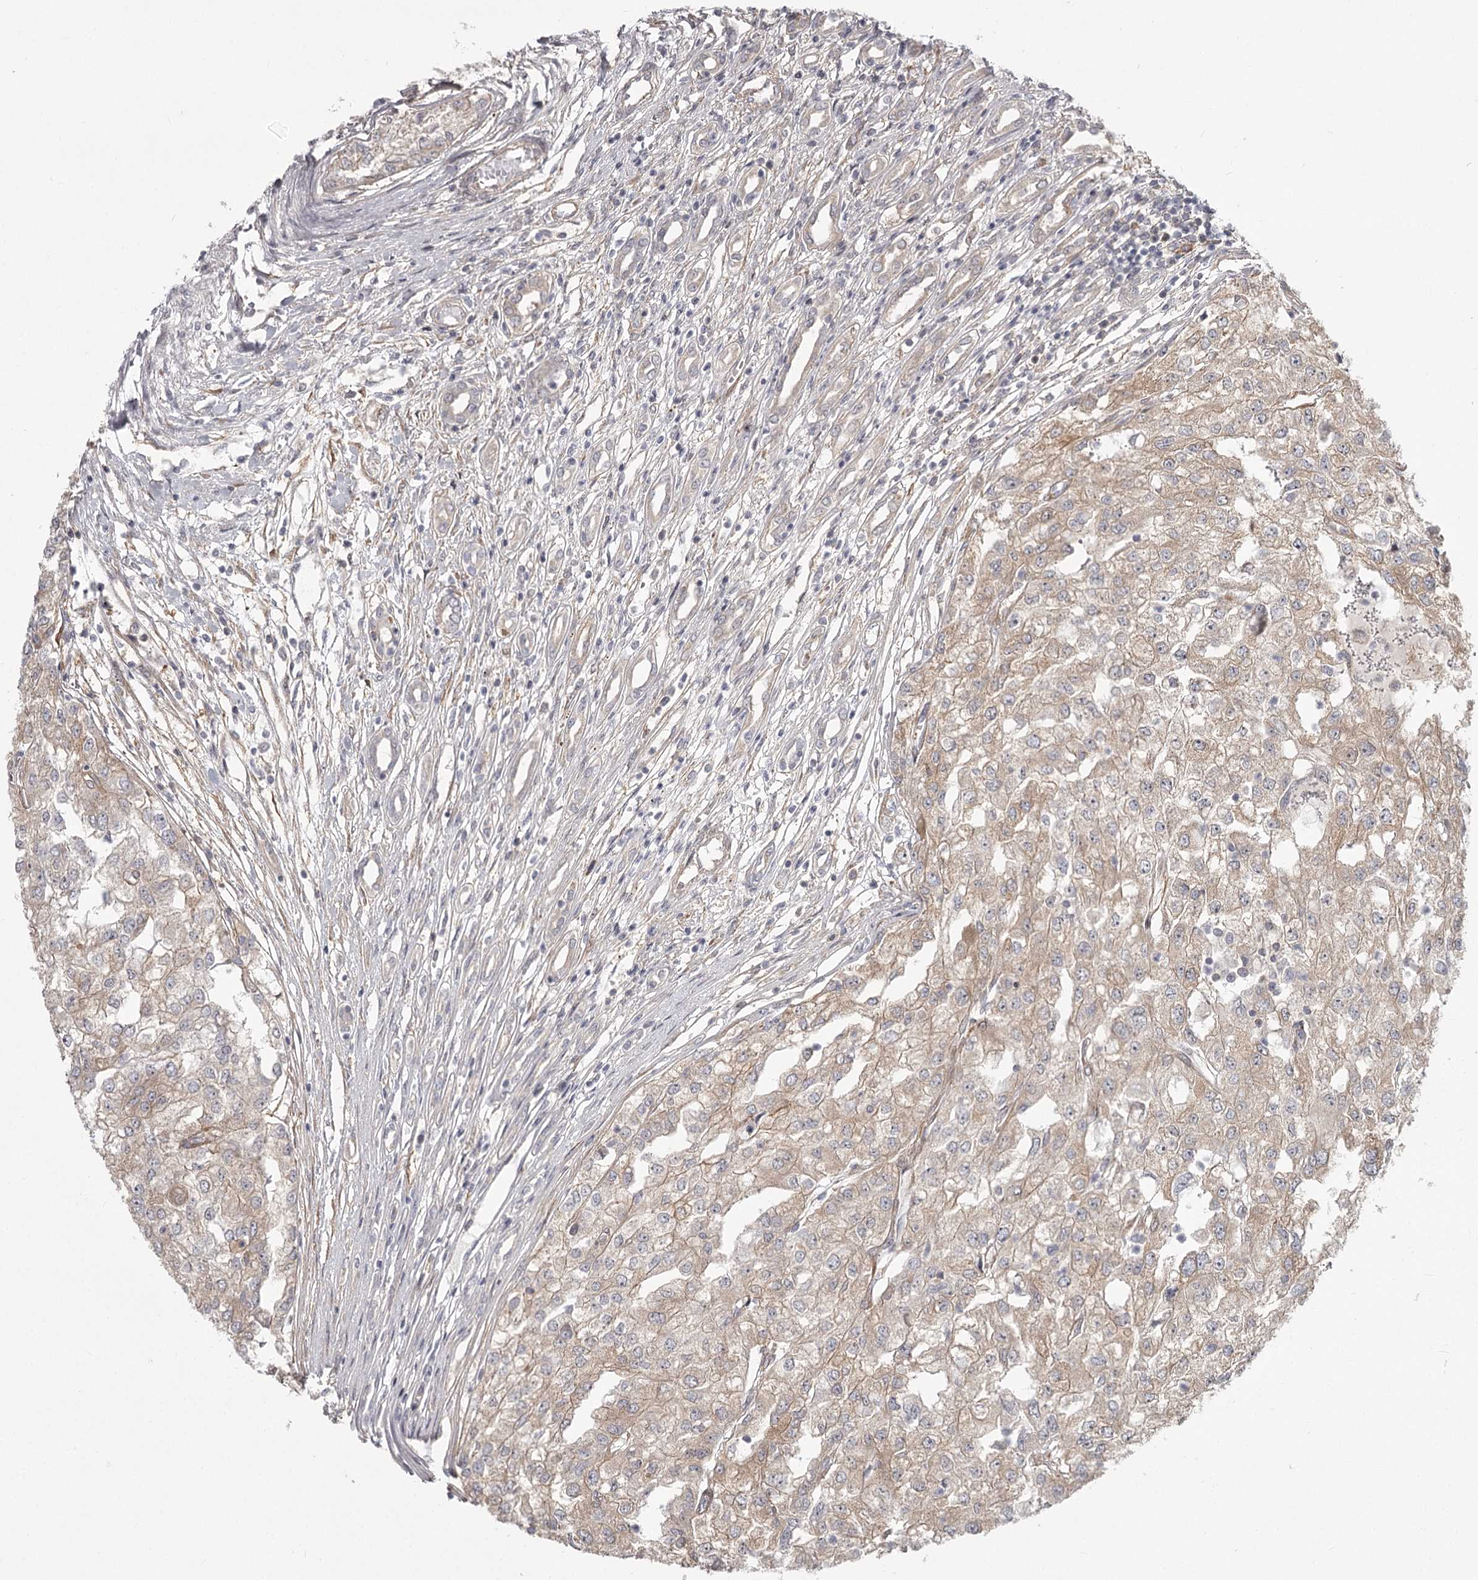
{"staining": {"intensity": "weak", "quantity": "25%-75%", "location": "cytoplasmic/membranous"}, "tissue": "renal cancer", "cell_type": "Tumor cells", "image_type": "cancer", "snomed": [{"axis": "morphology", "description": "Adenocarcinoma, NOS"}, {"axis": "topography", "description": "Kidney"}], "caption": "Weak cytoplasmic/membranous positivity is identified in about 25%-75% of tumor cells in renal cancer.", "gene": "CCNG2", "patient": {"sex": "female", "age": 54}}